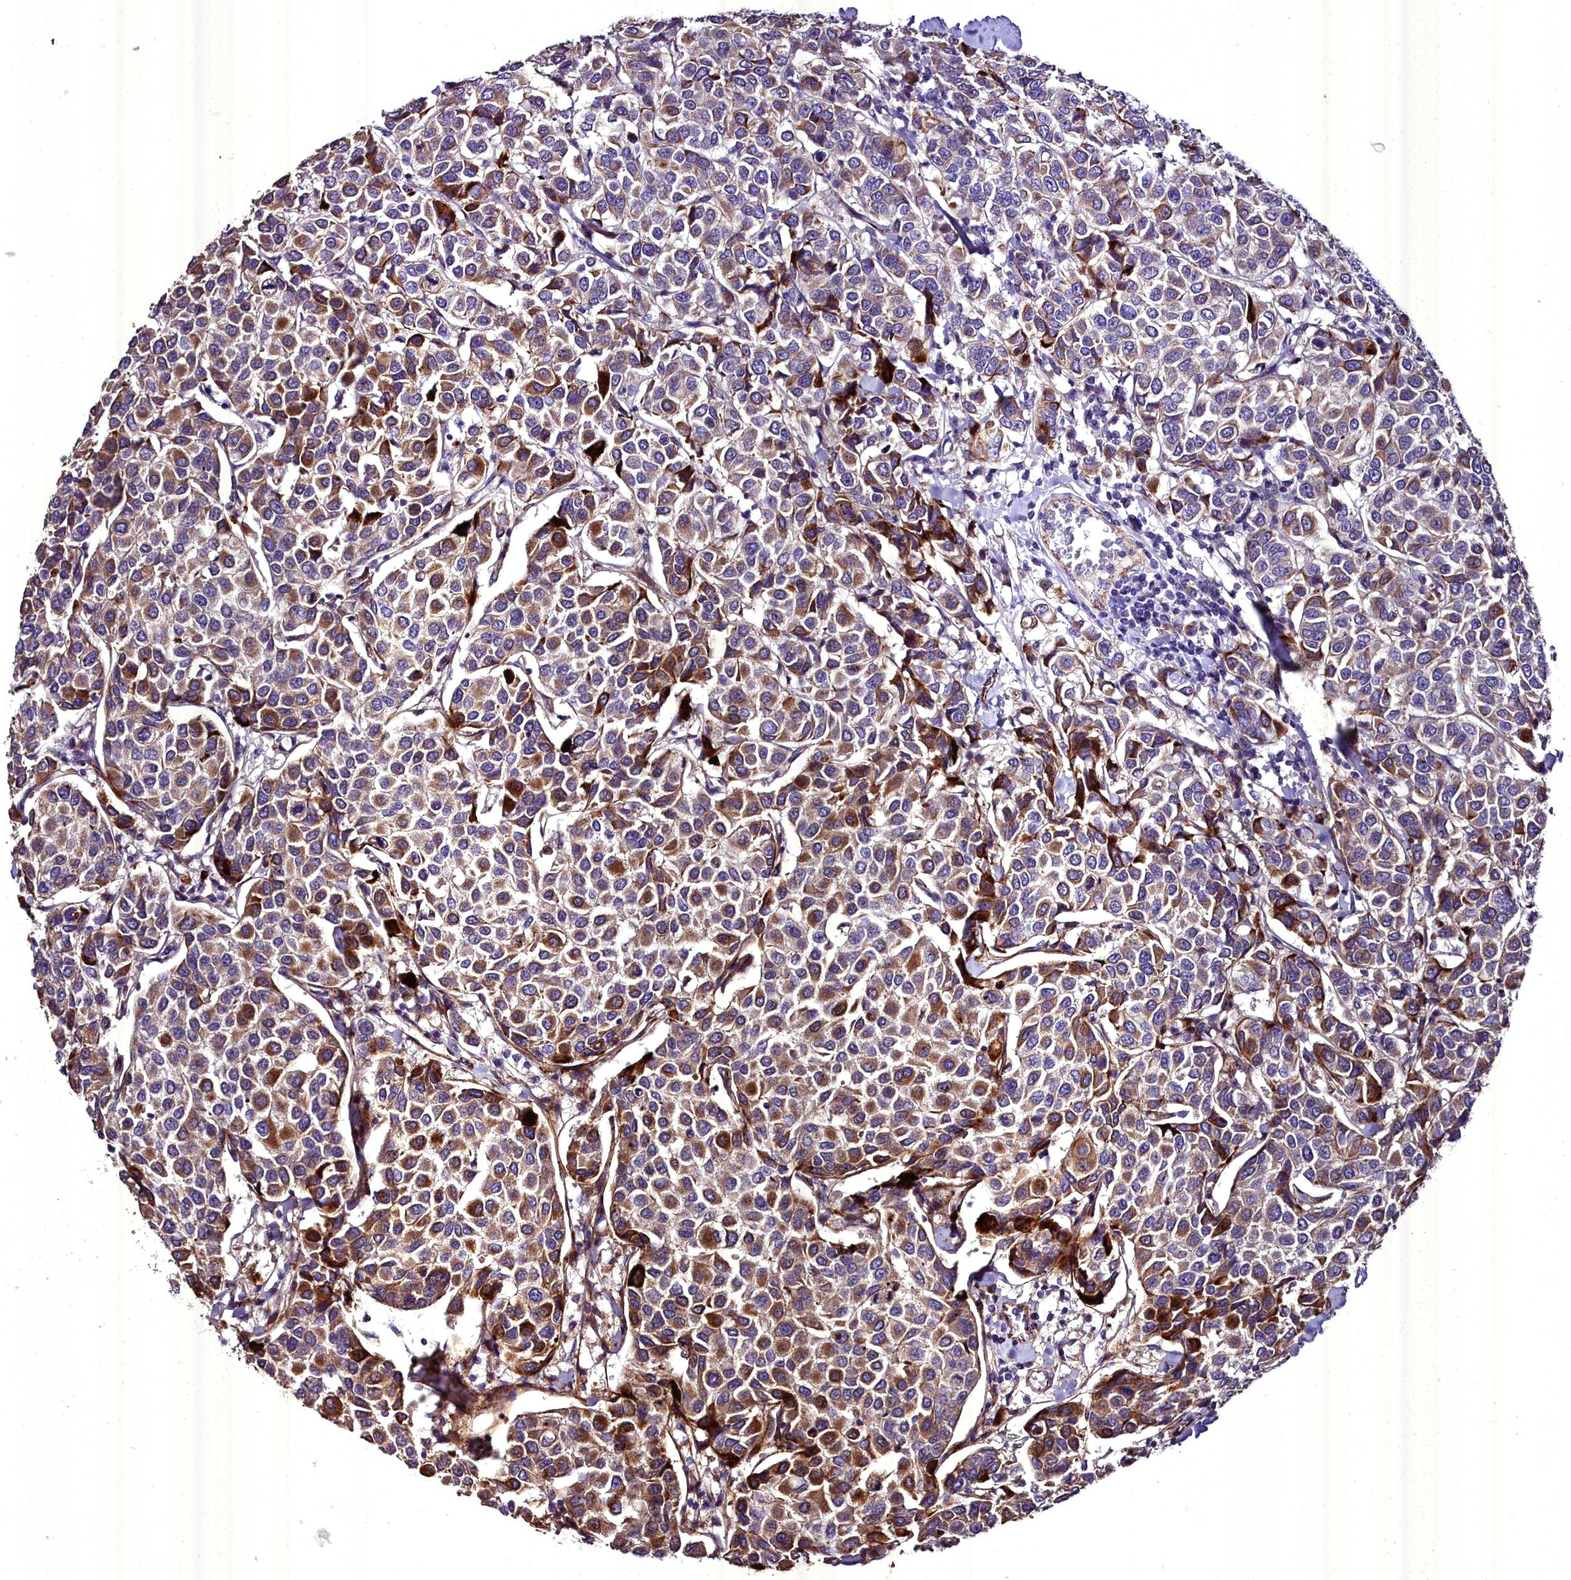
{"staining": {"intensity": "strong", "quantity": "25%-75%", "location": "cytoplasmic/membranous"}, "tissue": "breast cancer", "cell_type": "Tumor cells", "image_type": "cancer", "snomed": [{"axis": "morphology", "description": "Duct carcinoma"}, {"axis": "topography", "description": "Breast"}], "caption": "About 25%-75% of tumor cells in breast cancer (invasive ductal carcinoma) show strong cytoplasmic/membranous protein staining as visualized by brown immunohistochemical staining.", "gene": "MS4A18", "patient": {"sex": "female", "age": 55}}